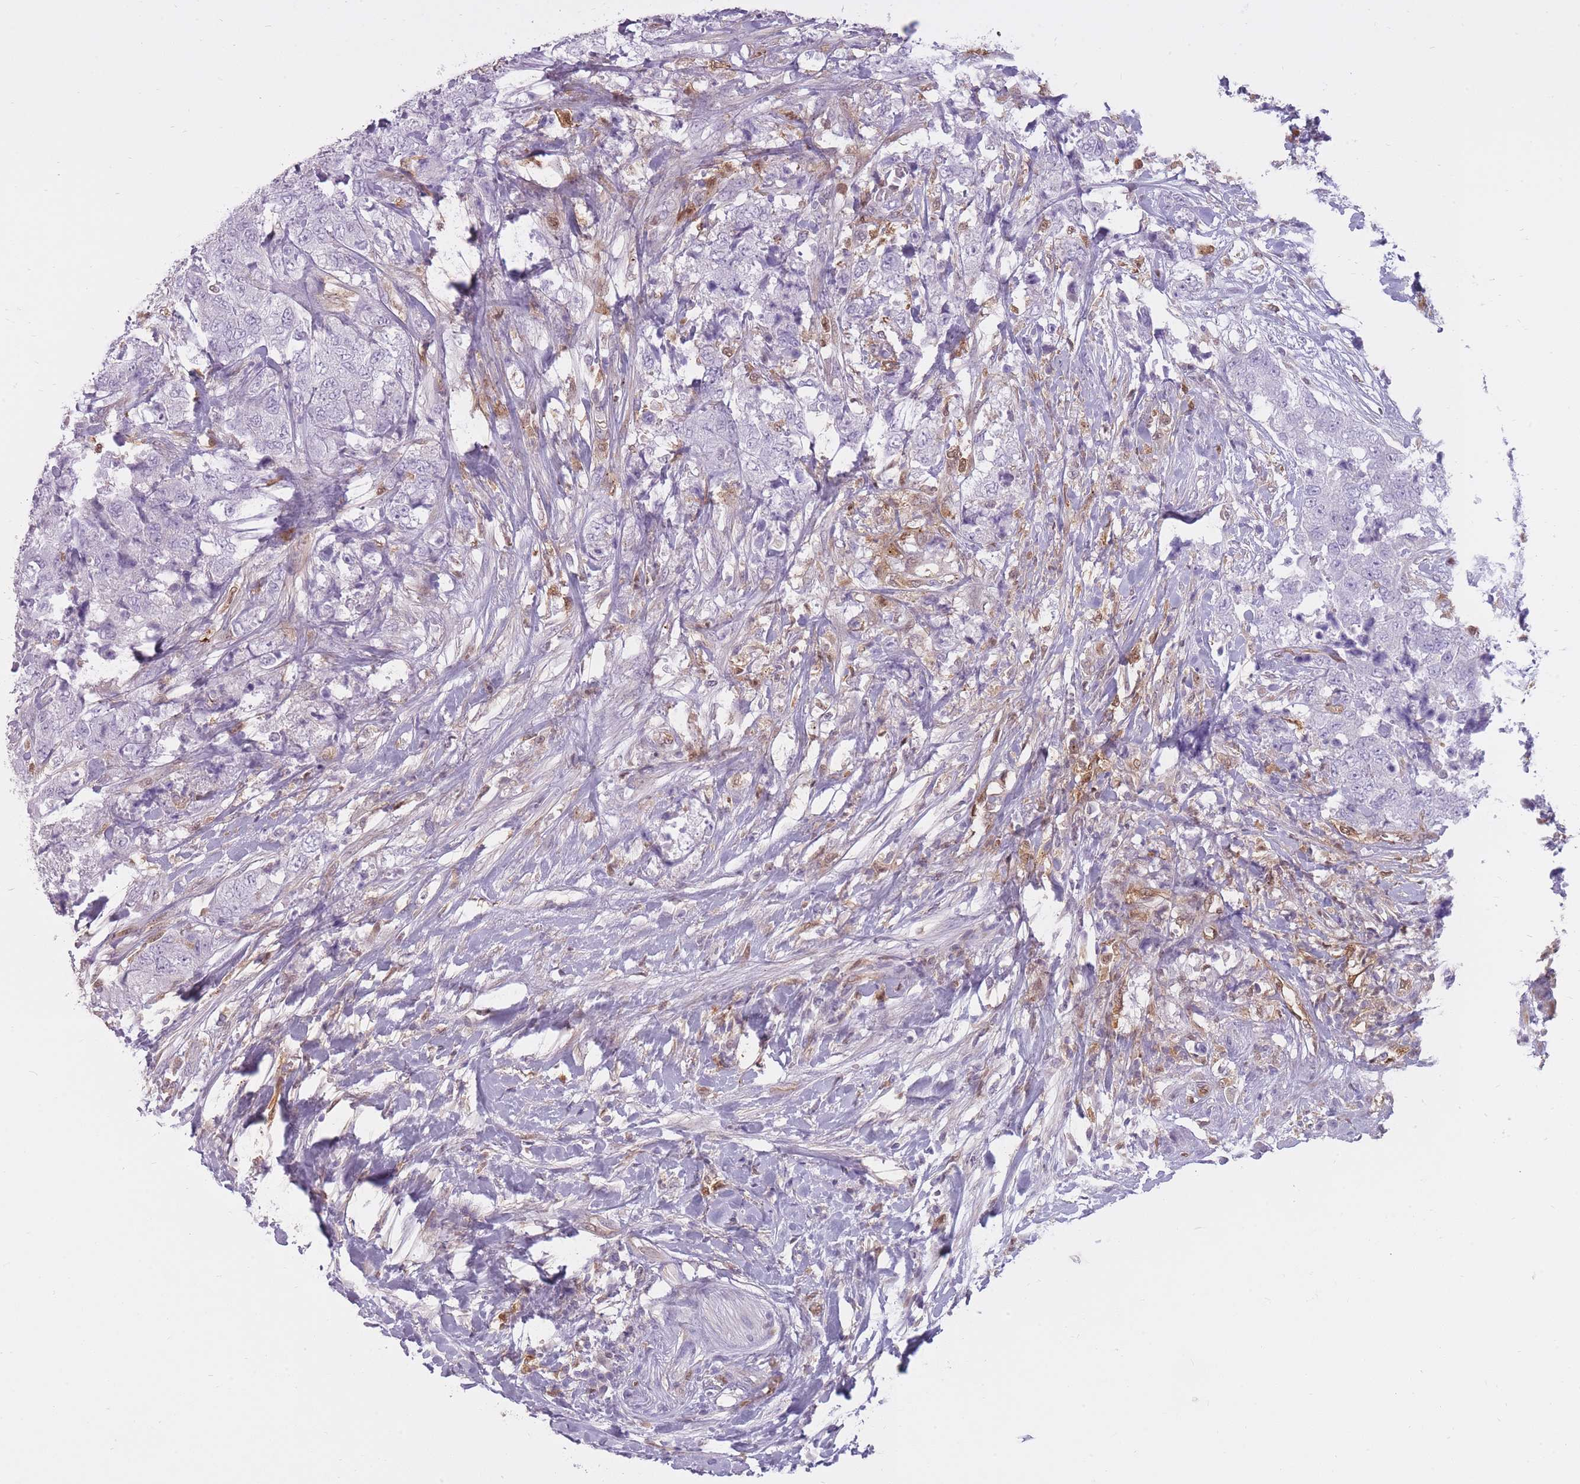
{"staining": {"intensity": "negative", "quantity": "none", "location": "none"}, "tissue": "urothelial cancer", "cell_type": "Tumor cells", "image_type": "cancer", "snomed": [{"axis": "morphology", "description": "Urothelial carcinoma, High grade"}, {"axis": "topography", "description": "Urinary bladder"}], "caption": "DAB immunohistochemical staining of human high-grade urothelial carcinoma shows no significant positivity in tumor cells. (DAB IHC with hematoxylin counter stain).", "gene": "LGALS9", "patient": {"sex": "female", "age": 78}}